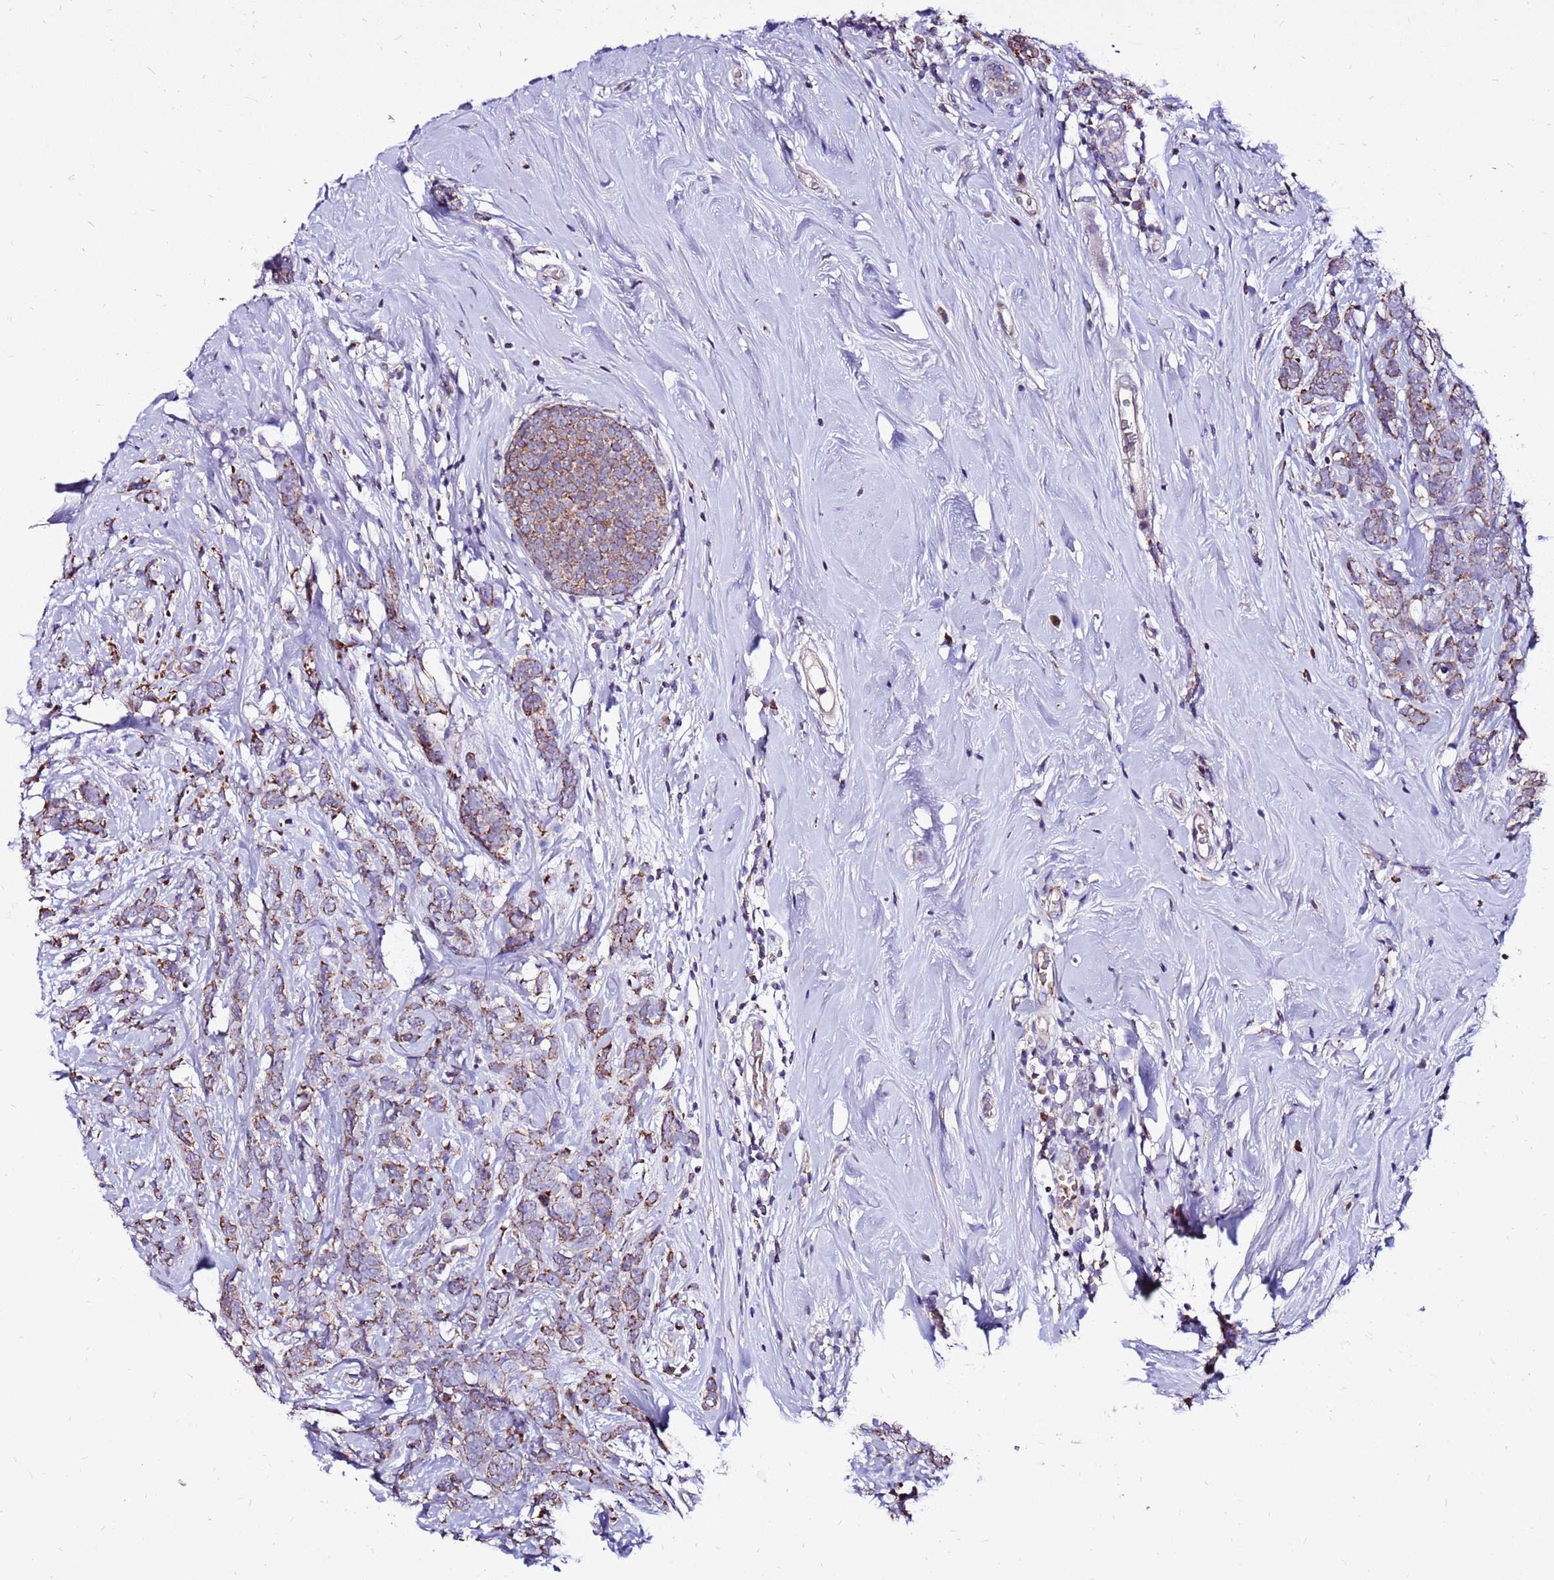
{"staining": {"intensity": "moderate", "quantity": "25%-75%", "location": "cytoplasmic/membranous"}, "tissue": "breast cancer", "cell_type": "Tumor cells", "image_type": "cancer", "snomed": [{"axis": "morphology", "description": "Lobular carcinoma"}, {"axis": "topography", "description": "Breast"}], "caption": "Immunohistochemistry (IHC) (DAB) staining of human breast cancer (lobular carcinoma) reveals moderate cytoplasmic/membranous protein staining in about 25%-75% of tumor cells.", "gene": "SPSB3", "patient": {"sex": "female", "age": 58}}